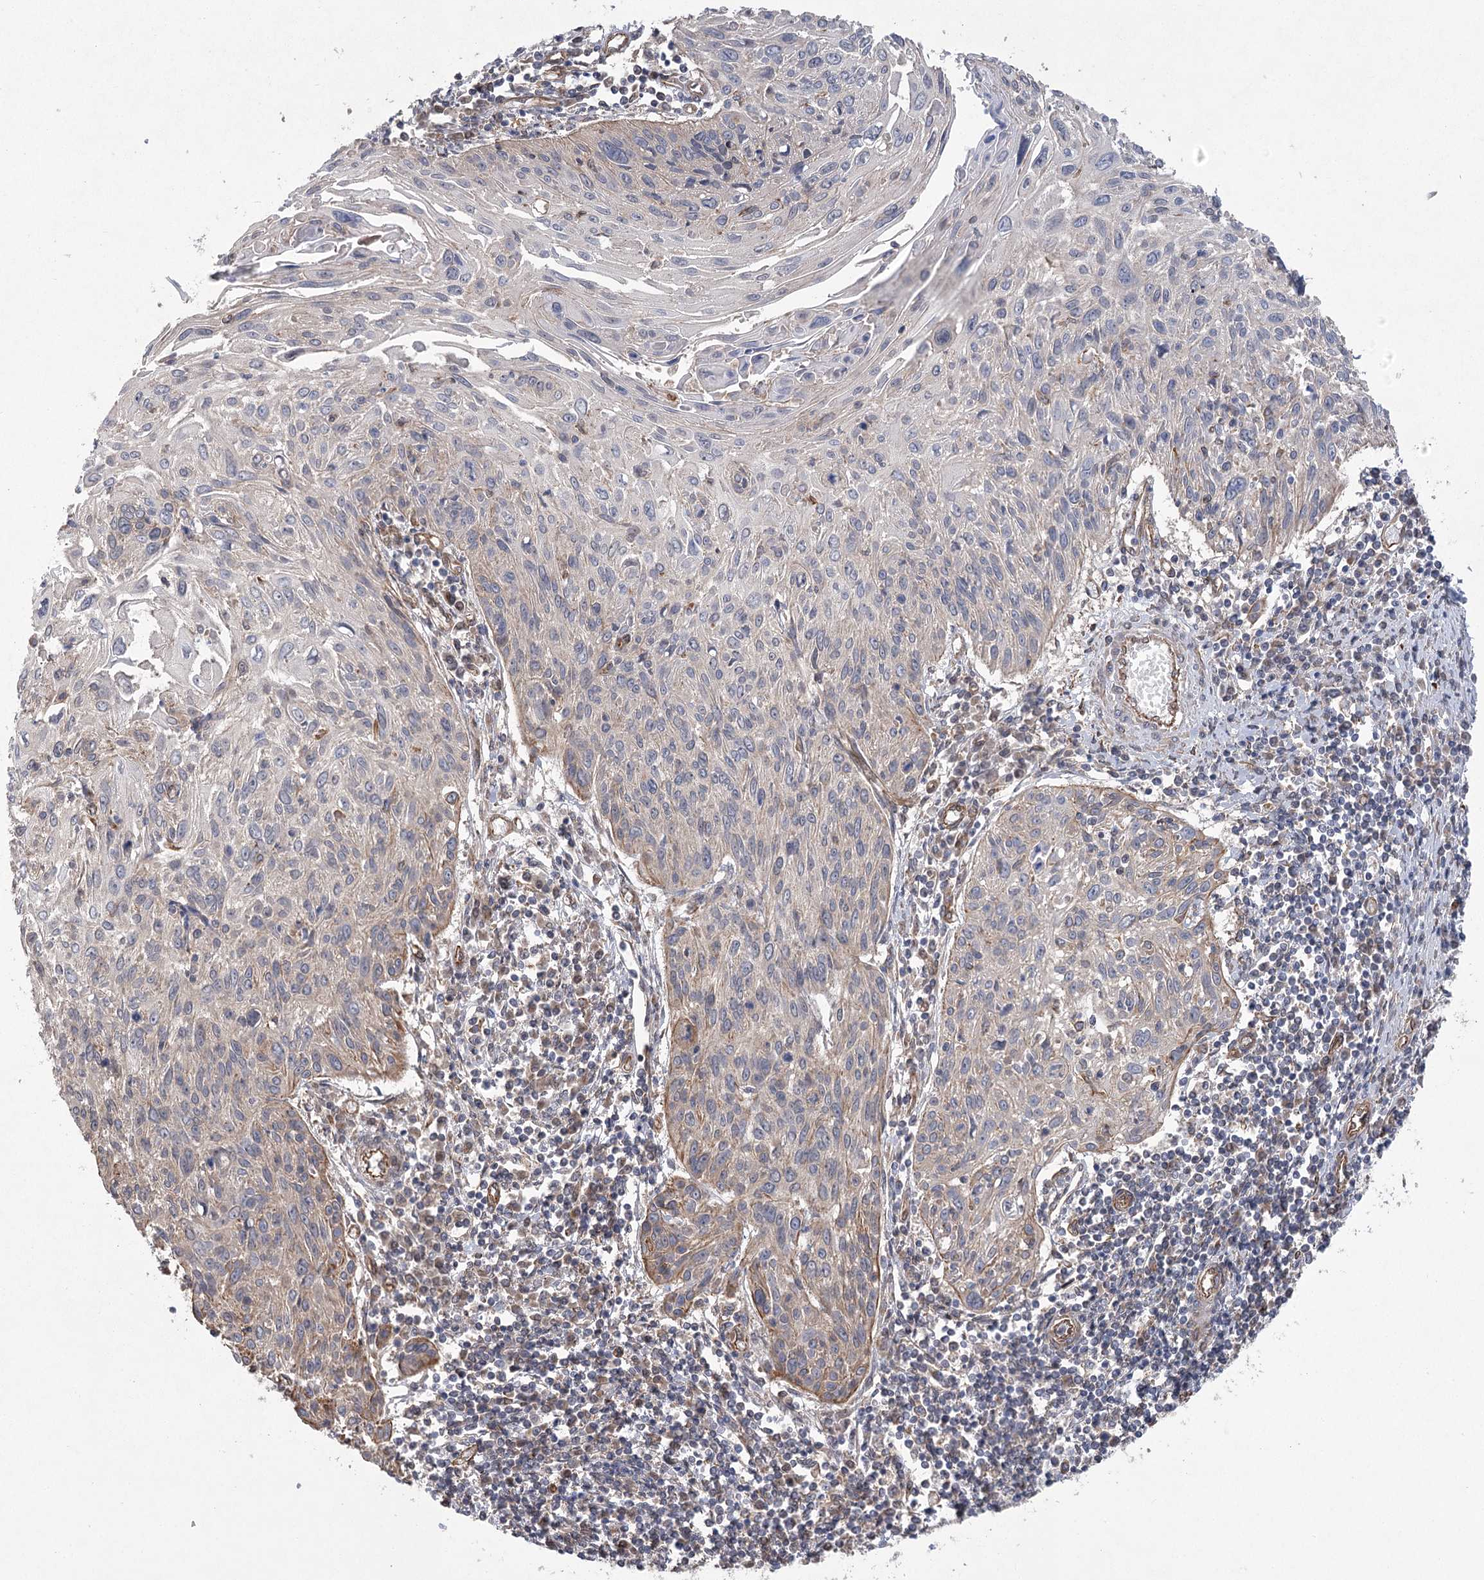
{"staining": {"intensity": "moderate", "quantity": "<25%", "location": "cytoplasmic/membranous"}, "tissue": "cervical cancer", "cell_type": "Tumor cells", "image_type": "cancer", "snomed": [{"axis": "morphology", "description": "Squamous cell carcinoma, NOS"}, {"axis": "topography", "description": "Cervix"}], "caption": "Immunohistochemical staining of human cervical squamous cell carcinoma reveals low levels of moderate cytoplasmic/membranous protein expression in about <25% of tumor cells.", "gene": "RWDD4", "patient": {"sex": "female", "age": 51}}